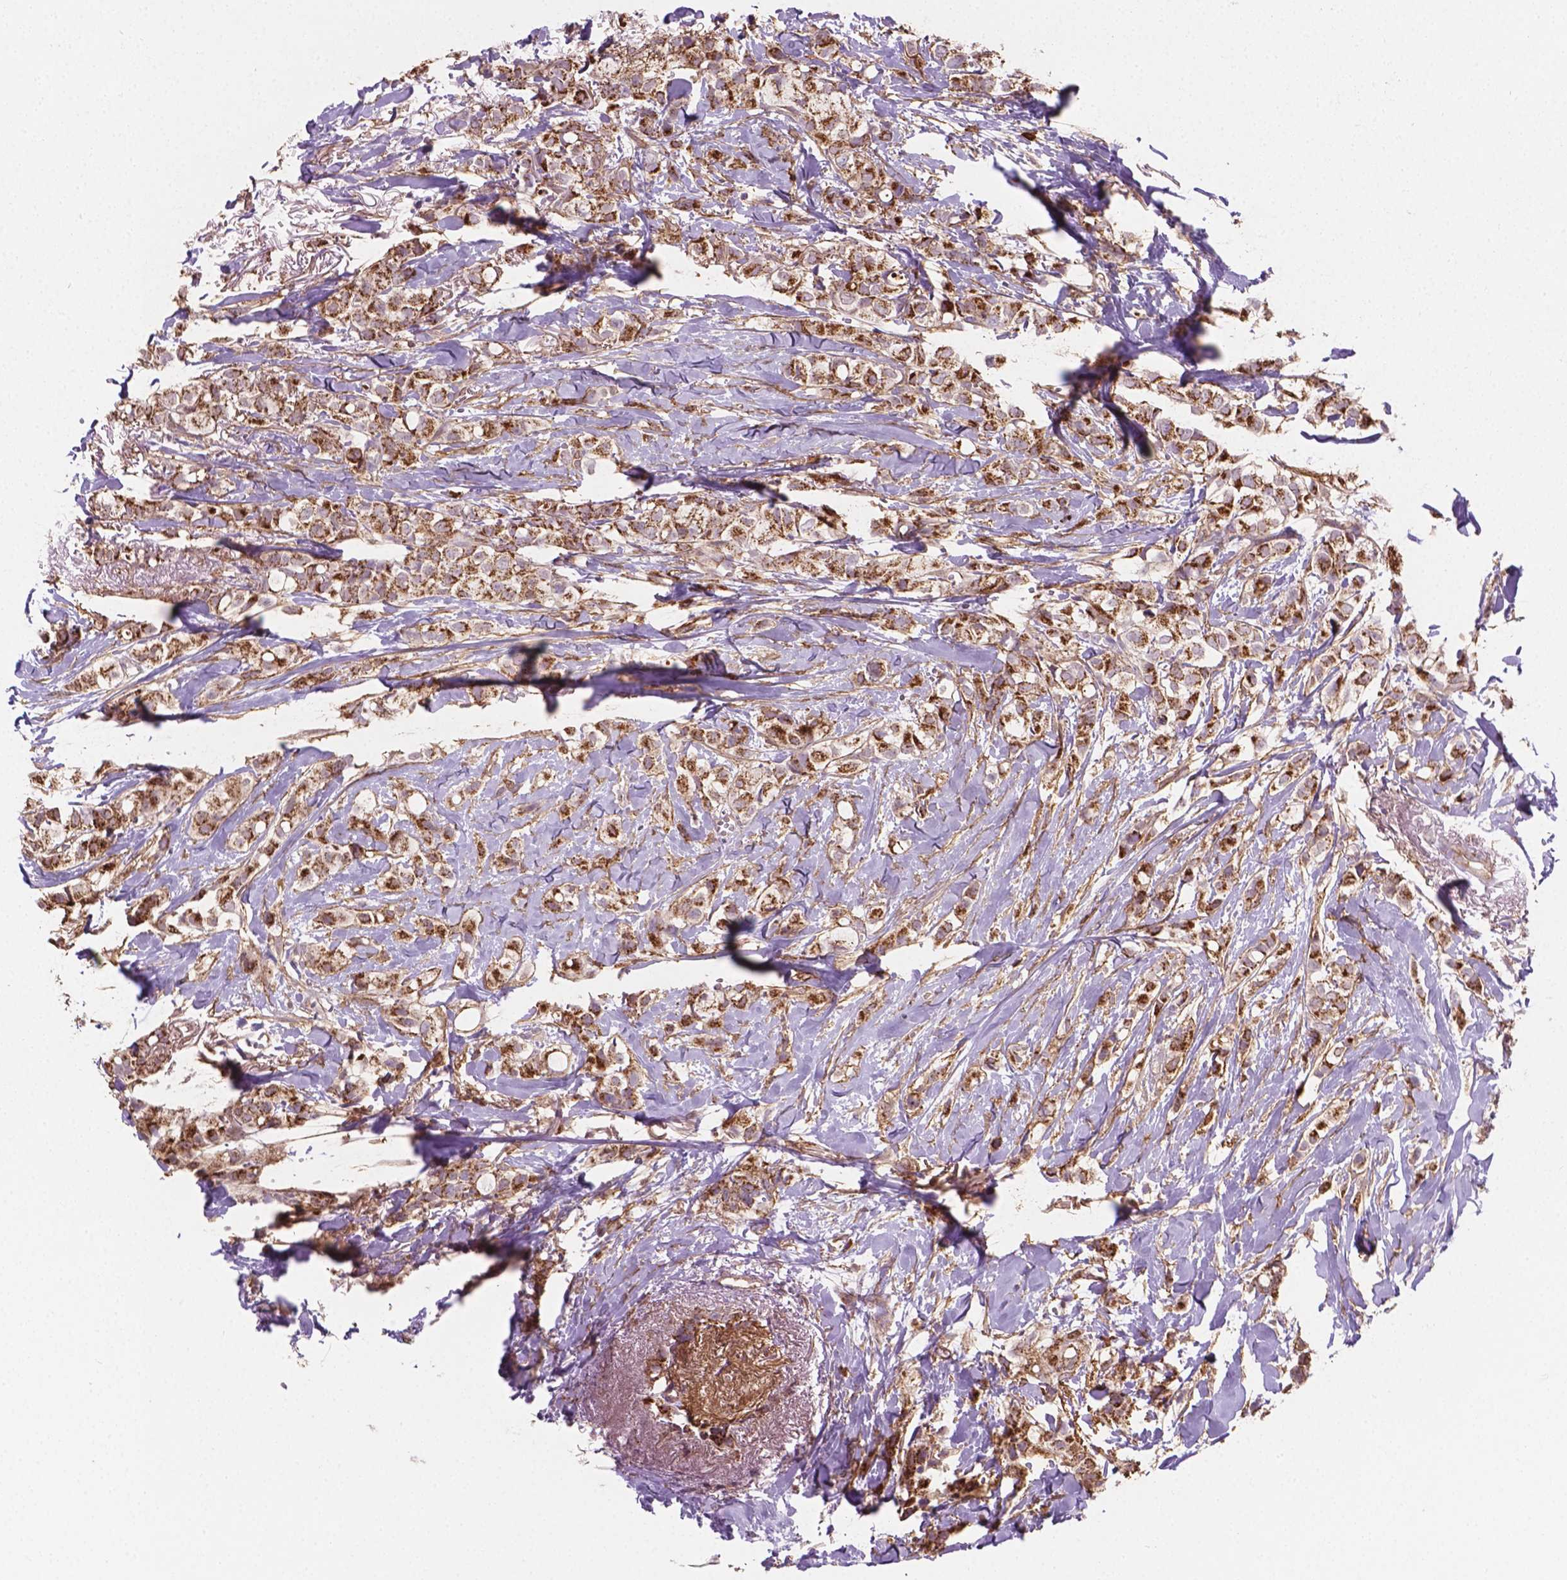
{"staining": {"intensity": "strong", "quantity": ">75%", "location": "cytoplasmic/membranous"}, "tissue": "breast cancer", "cell_type": "Tumor cells", "image_type": "cancer", "snomed": [{"axis": "morphology", "description": "Duct carcinoma"}, {"axis": "topography", "description": "Breast"}], "caption": "The histopathology image shows staining of breast cancer (intraductal carcinoma), revealing strong cytoplasmic/membranous protein positivity (brown color) within tumor cells.", "gene": "TCAF1", "patient": {"sex": "female", "age": 85}}